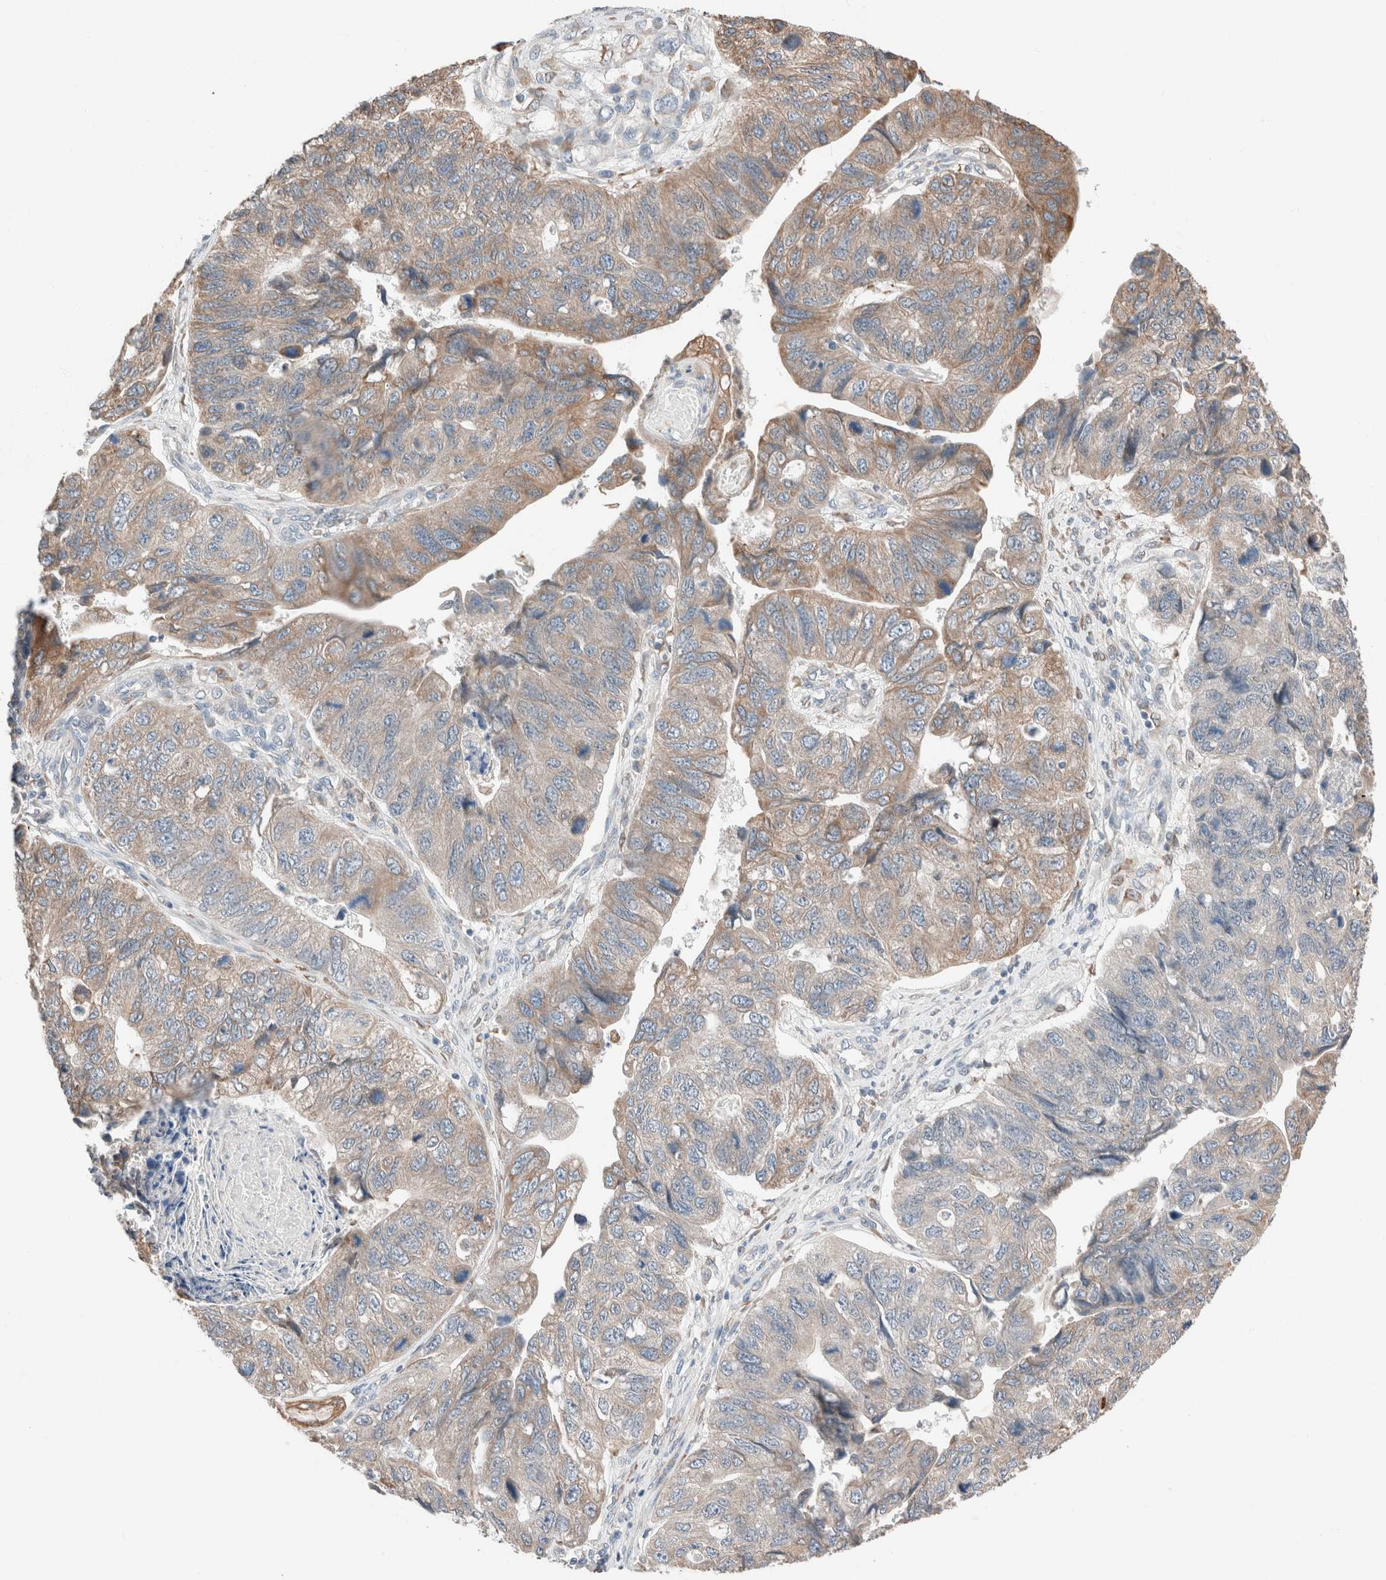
{"staining": {"intensity": "moderate", "quantity": "25%-75%", "location": "cytoplasmic/membranous"}, "tissue": "stomach cancer", "cell_type": "Tumor cells", "image_type": "cancer", "snomed": [{"axis": "morphology", "description": "Adenocarcinoma, NOS"}, {"axis": "topography", "description": "Stomach"}], "caption": "A micrograph showing moderate cytoplasmic/membranous positivity in about 25%-75% of tumor cells in stomach adenocarcinoma, as visualized by brown immunohistochemical staining.", "gene": "PCM1", "patient": {"sex": "male", "age": 59}}